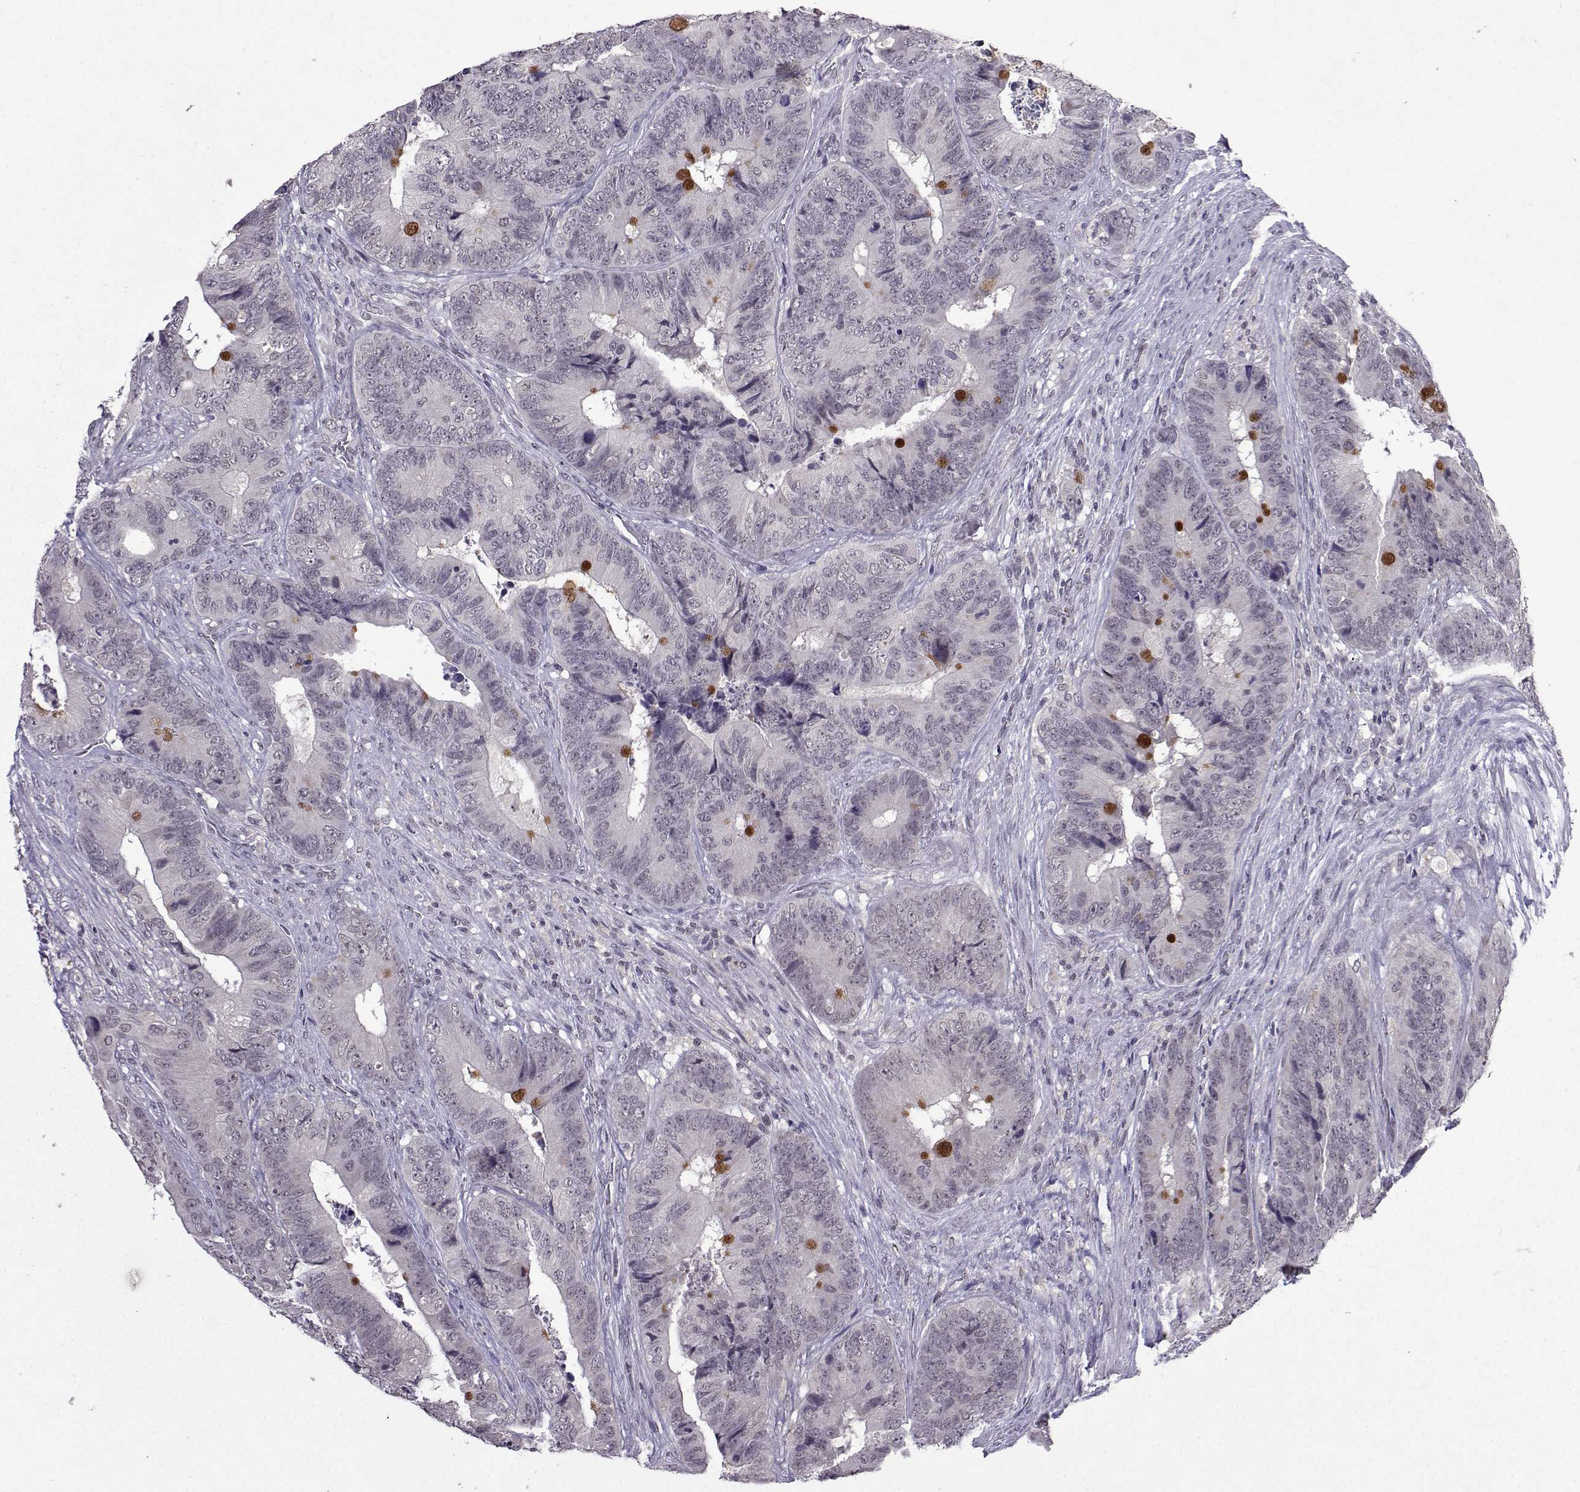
{"staining": {"intensity": "negative", "quantity": "none", "location": "none"}, "tissue": "colorectal cancer", "cell_type": "Tumor cells", "image_type": "cancer", "snomed": [{"axis": "morphology", "description": "Adenocarcinoma, NOS"}, {"axis": "topography", "description": "Colon"}], "caption": "Colorectal adenocarcinoma stained for a protein using immunohistochemistry demonstrates no expression tumor cells.", "gene": "CCL28", "patient": {"sex": "male", "age": 84}}